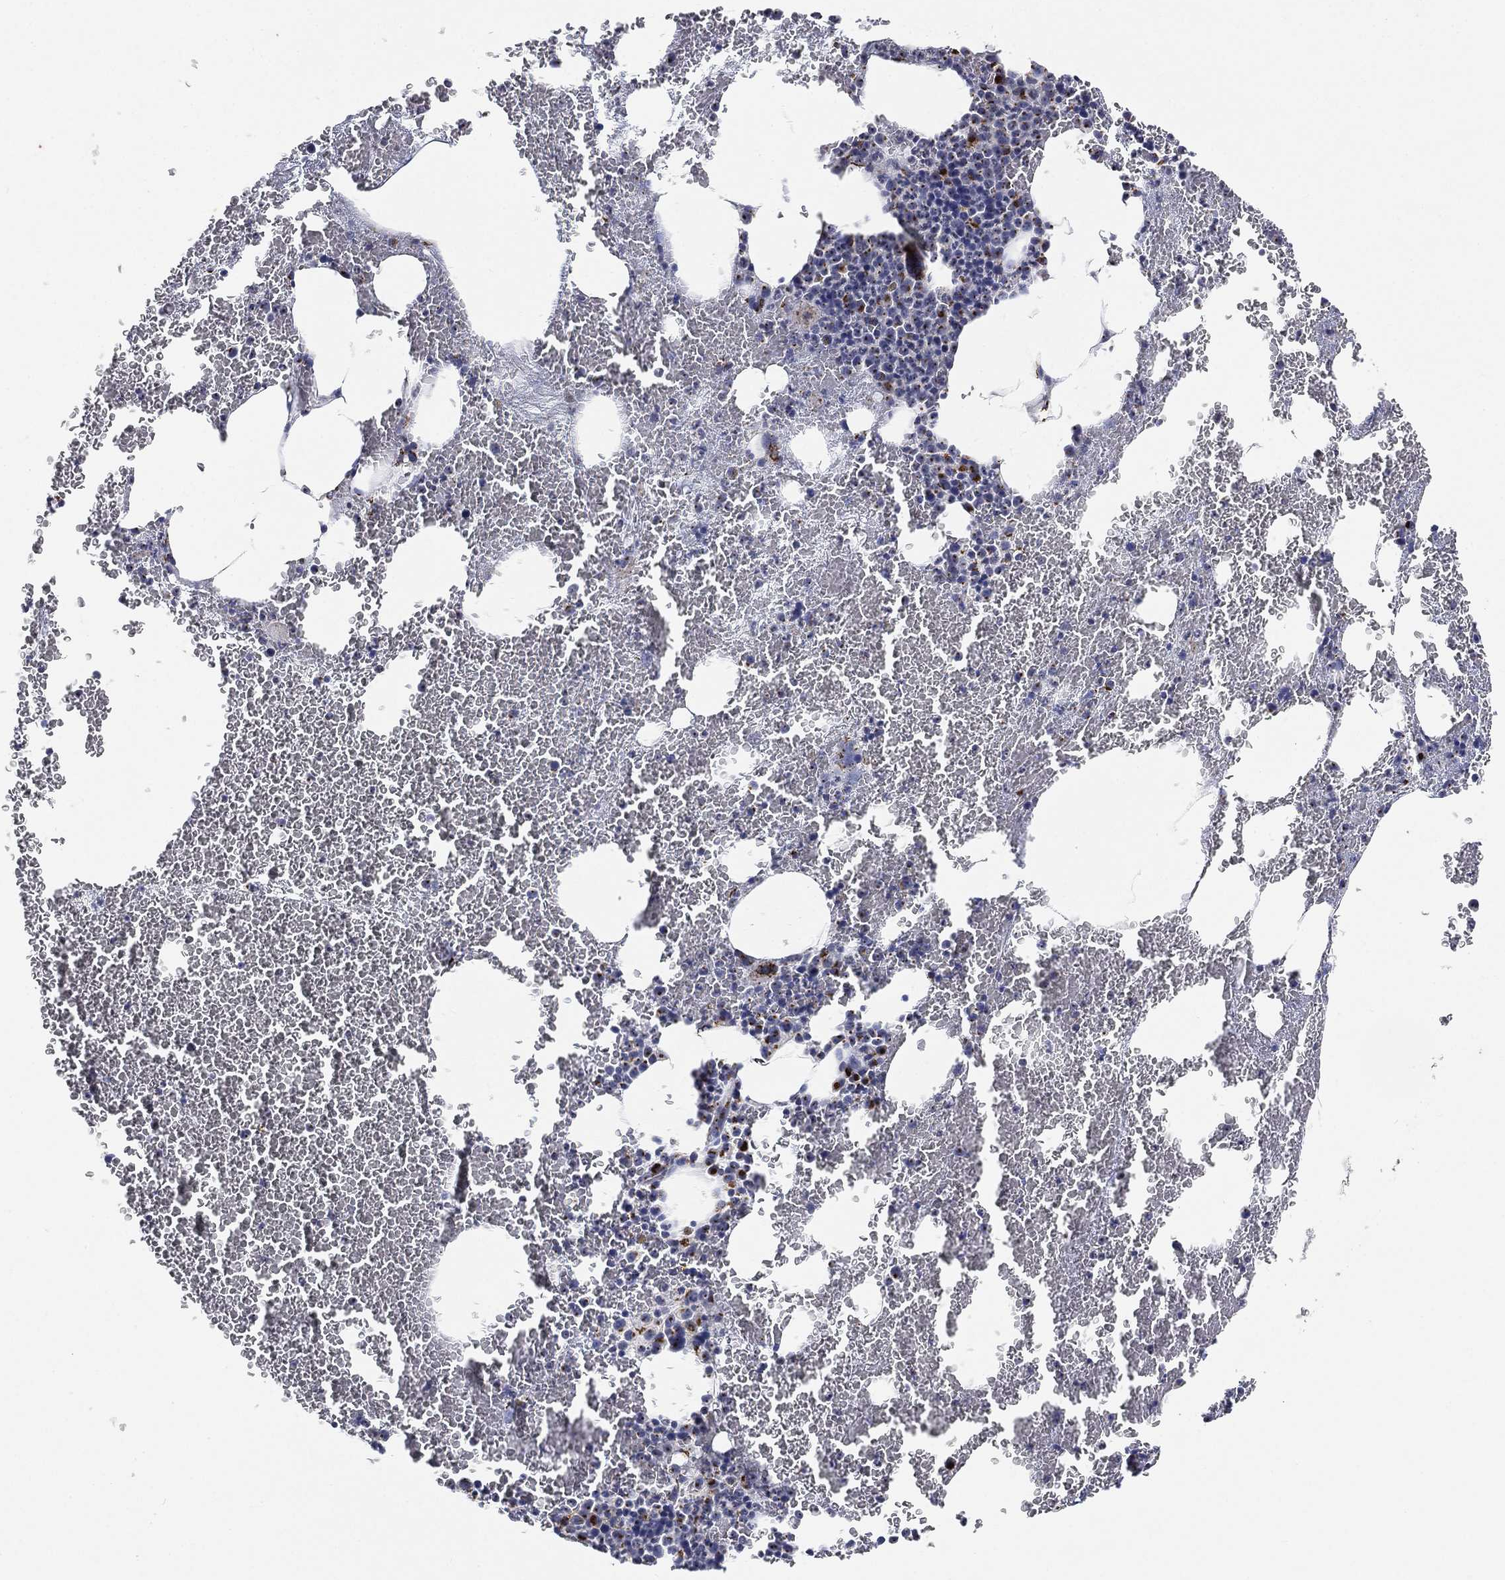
{"staining": {"intensity": "strong", "quantity": "<25%", "location": "cytoplasmic/membranous"}, "tissue": "bone marrow", "cell_type": "Hematopoietic cells", "image_type": "normal", "snomed": [{"axis": "morphology", "description": "Normal tissue, NOS"}, {"axis": "topography", "description": "Bone marrow"}], "caption": "DAB immunohistochemical staining of unremarkable human bone marrow reveals strong cytoplasmic/membranous protein expression in about <25% of hematopoietic cells. The protein is stained brown, and the nuclei are stained in blue (DAB (3,3'-diaminobenzidine) IHC with brightfield microscopy, high magnification).", "gene": "TICAM1", "patient": {"sex": "male", "age": 91}}